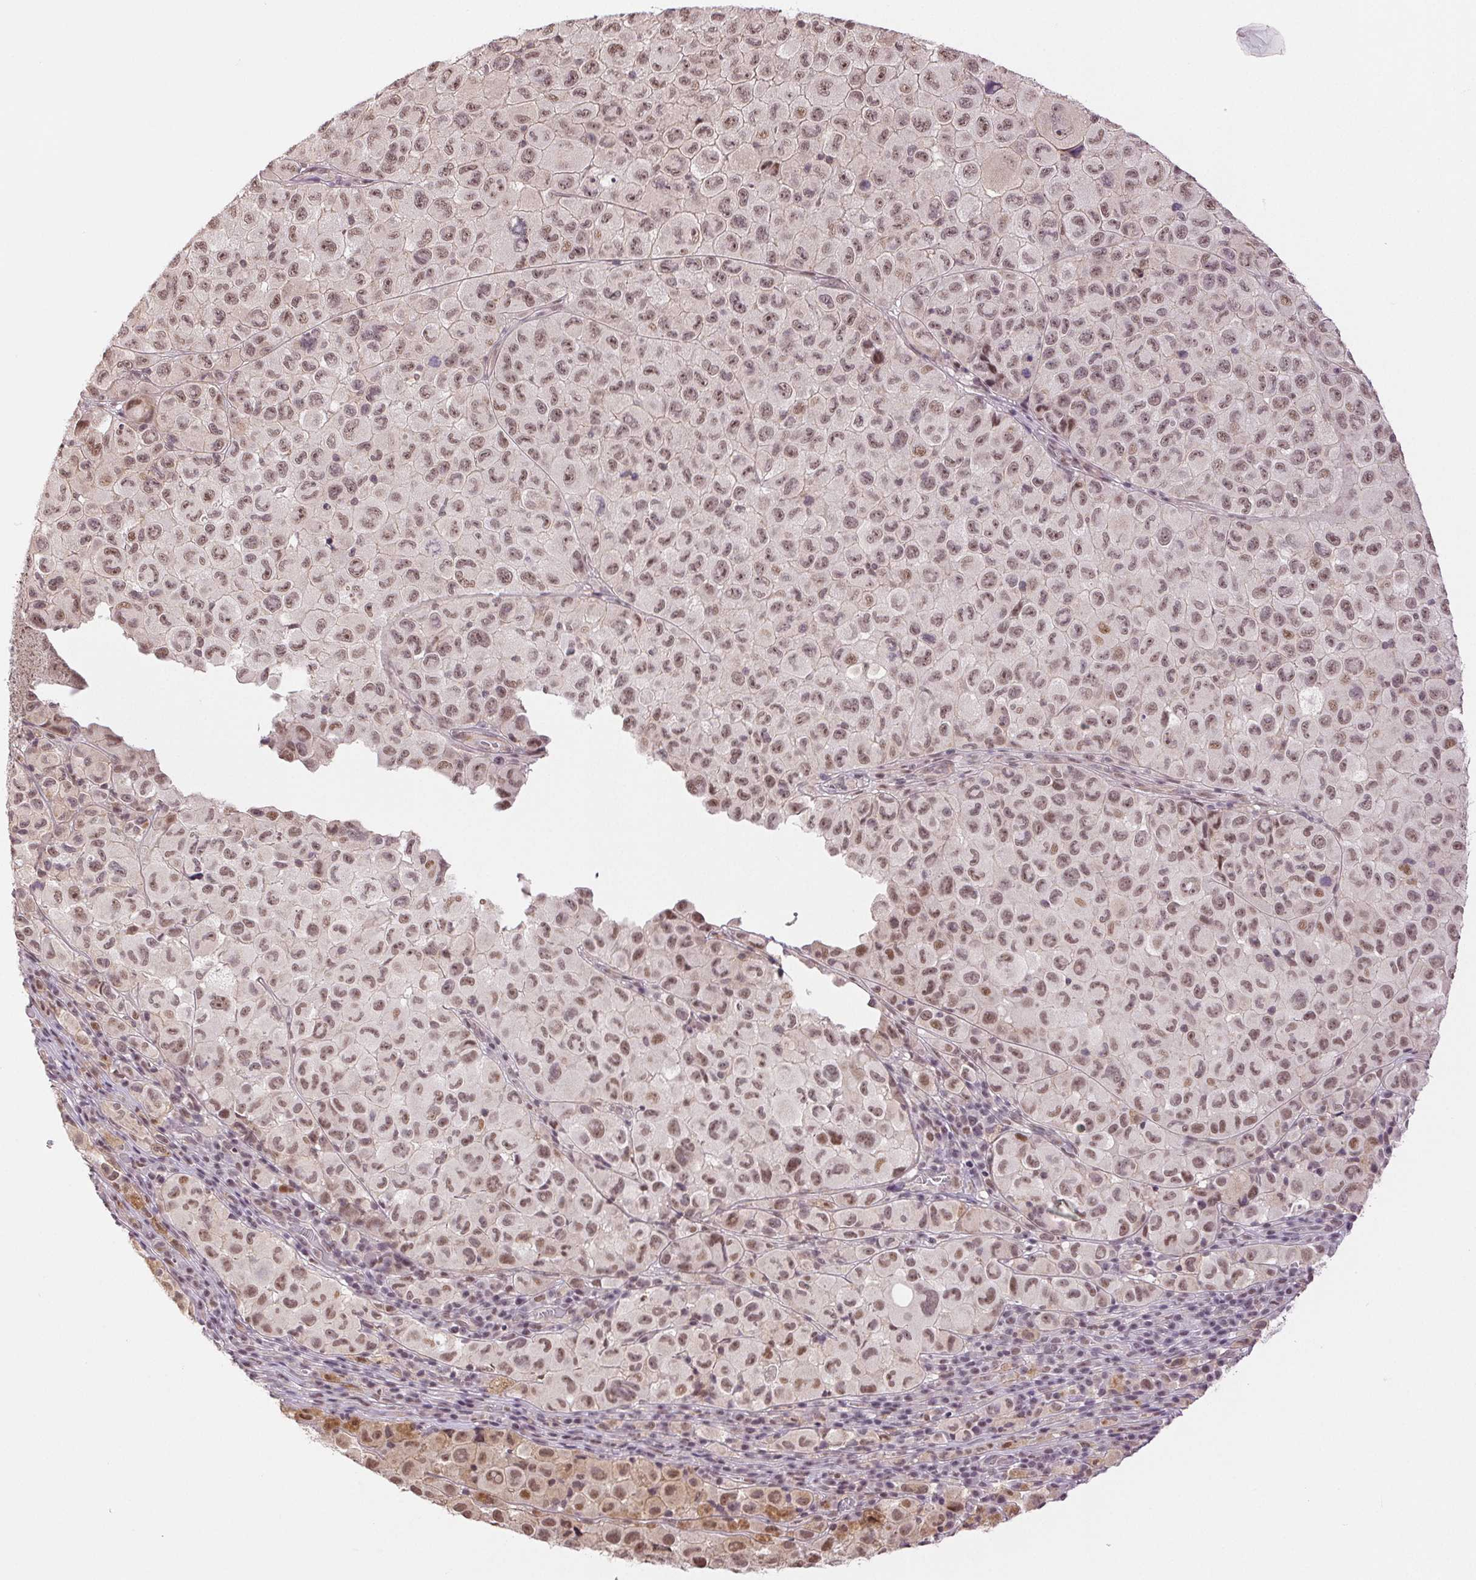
{"staining": {"intensity": "moderate", "quantity": ">75%", "location": "nuclear"}, "tissue": "melanoma", "cell_type": "Tumor cells", "image_type": "cancer", "snomed": [{"axis": "morphology", "description": "Malignant melanoma, NOS"}, {"axis": "topography", "description": "Skin"}], "caption": "Melanoma was stained to show a protein in brown. There is medium levels of moderate nuclear expression in approximately >75% of tumor cells. (DAB (3,3'-diaminobenzidine) IHC with brightfield microscopy, high magnification).", "gene": "GRHL3", "patient": {"sex": "male", "age": 93}}